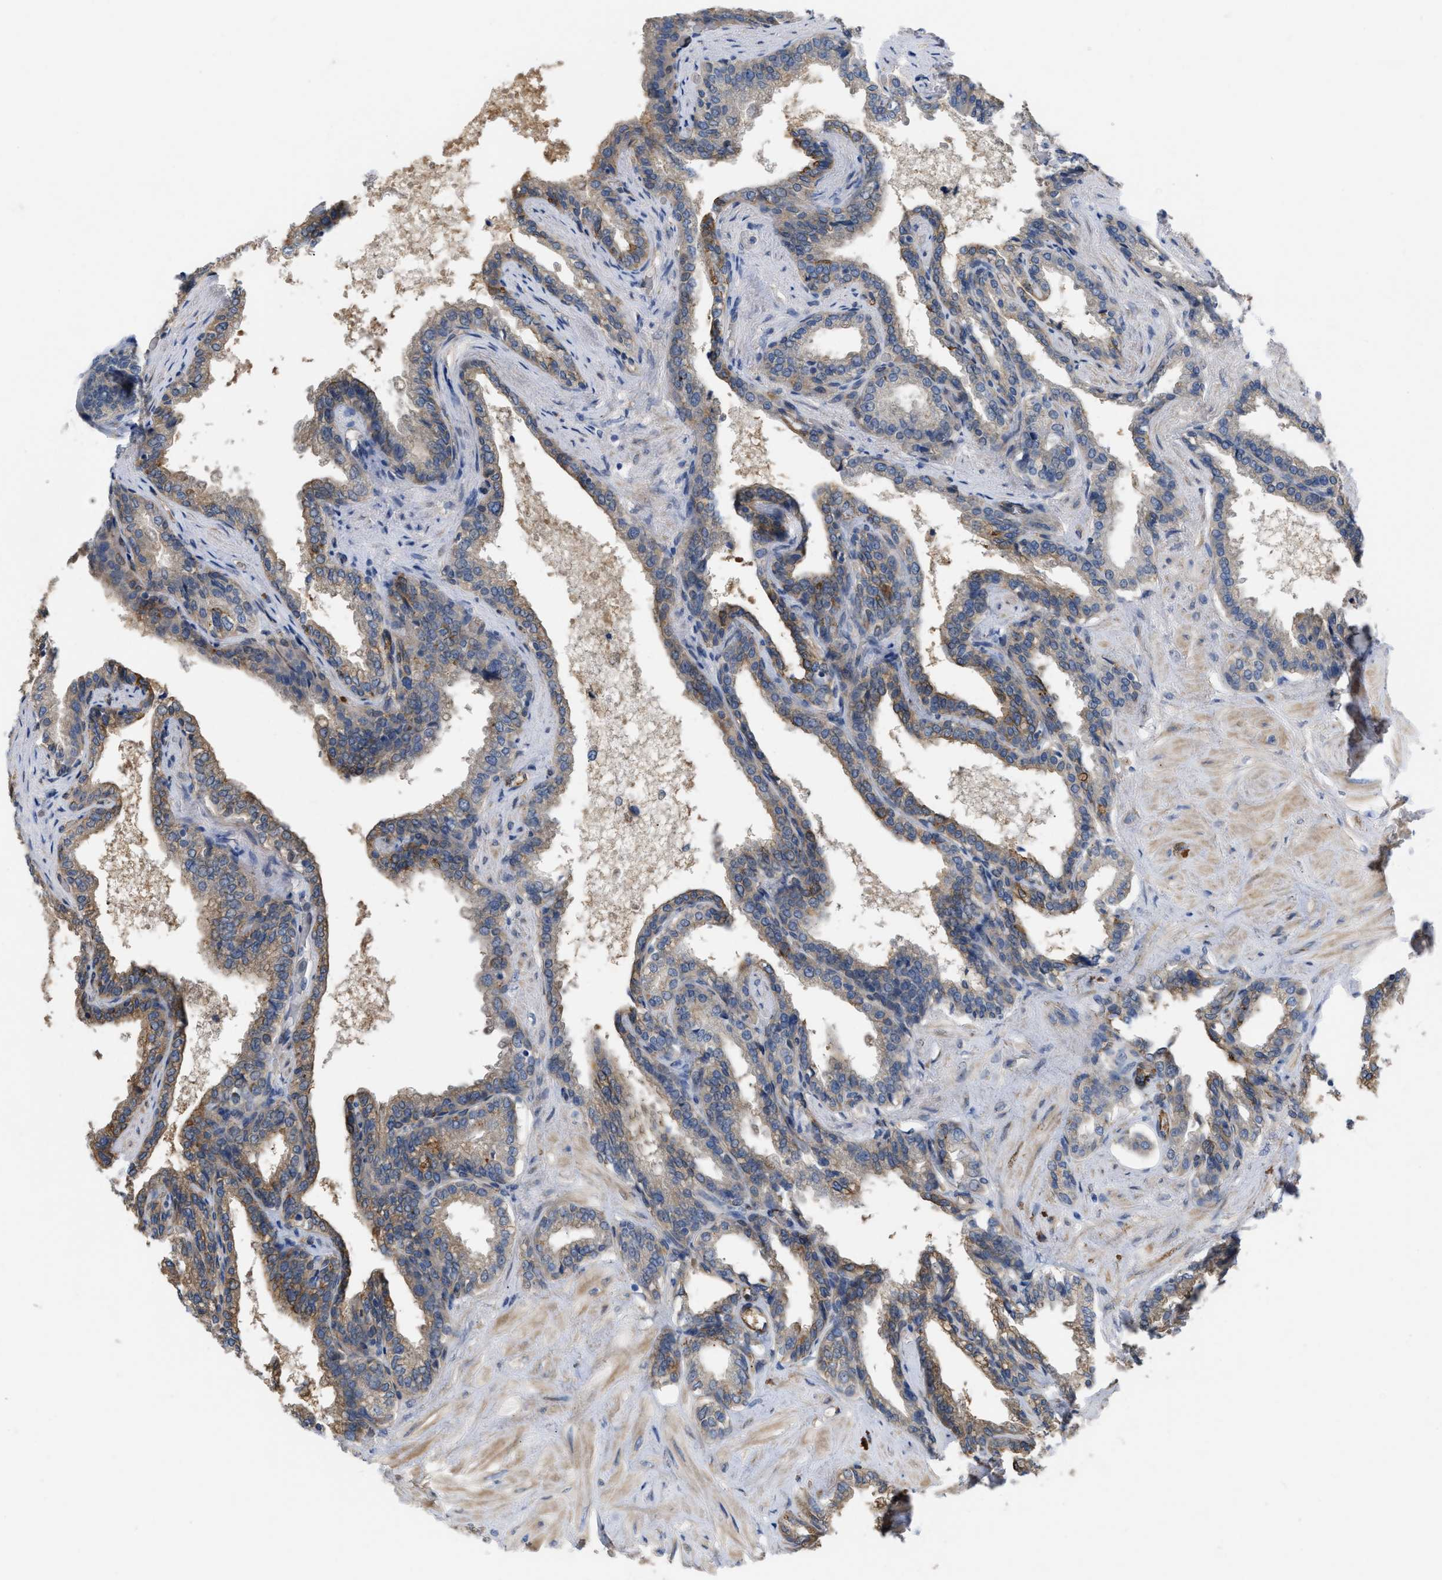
{"staining": {"intensity": "moderate", "quantity": "25%-75%", "location": "cytoplasmic/membranous"}, "tissue": "seminal vesicle", "cell_type": "Glandular cells", "image_type": "normal", "snomed": [{"axis": "morphology", "description": "Normal tissue, NOS"}, {"axis": "topography", "description": "Seminal veicle"}], "caption": "An immunohistochemistry micrograph of normal tissue is shown. Protein staining in brown labels moderate cytoplasmic/membranous positivity in seminal vesicle within glandular cells. The staining is performed using DAB brown chromogen to label protein expression. The nuclei are counter-stained blue using hematoxylin.", "gene": "SLC4A11", "patient": {"sex": "male", "age": 46}}